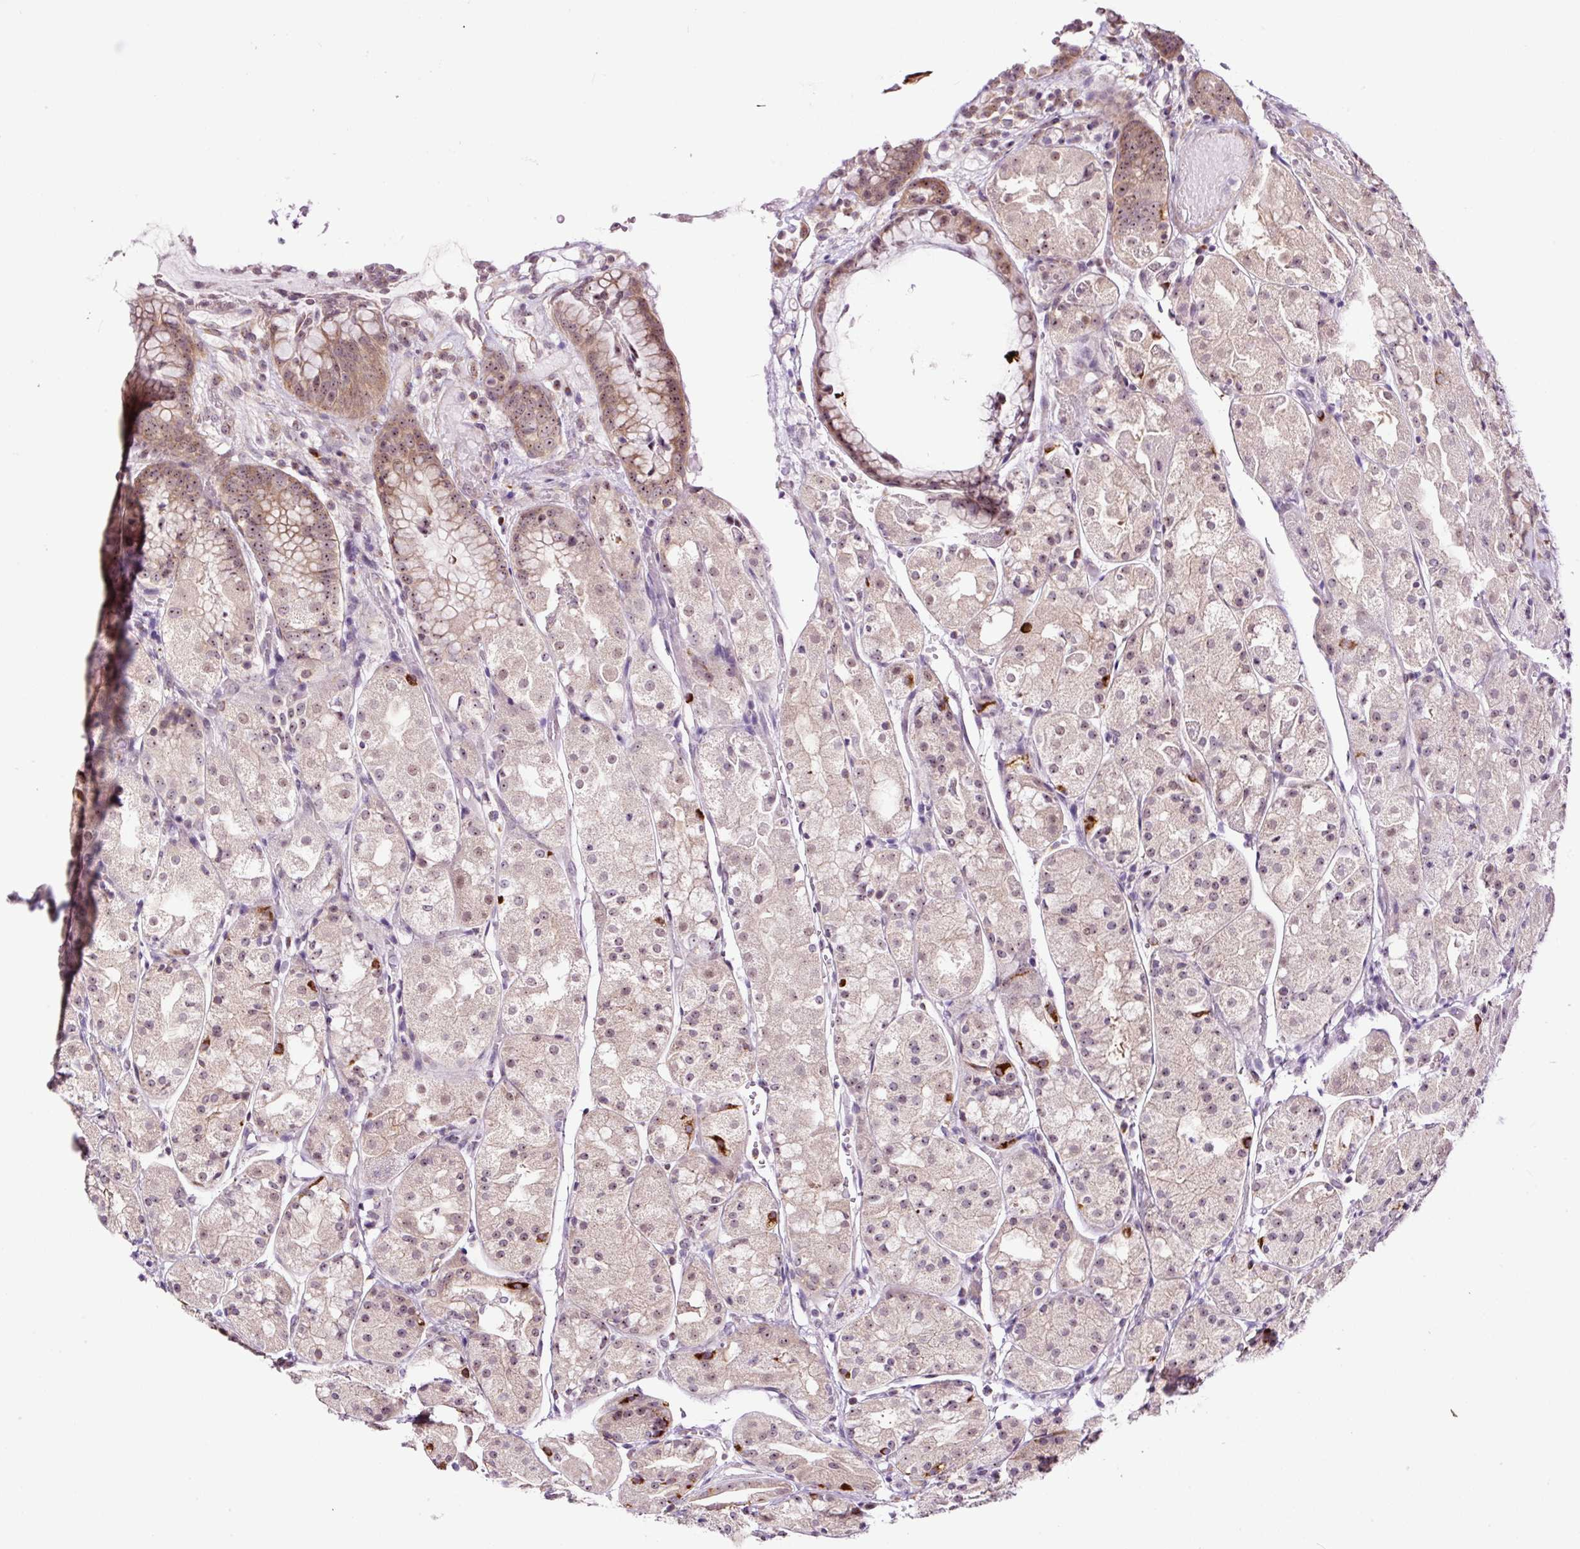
{"staining": {"intensity": "moderate", "quantity": ">75%", "location": "cytoplasmic/membranous,nuclear"}, "tissue": "stomach", "cell_type": "Glandular cells", "image_type": "normal", "snomed": [{"axis": "morphology", "description": "Normal tissue, NOS"}, {"axis": "topography", "description": "Stomach, upper"}], "caption": "Human stomach stained with a protein marker exhibits moderate staining in glandular cells.", "gene": "NOM1", "patient": {"sex": "male", "age": 72}}